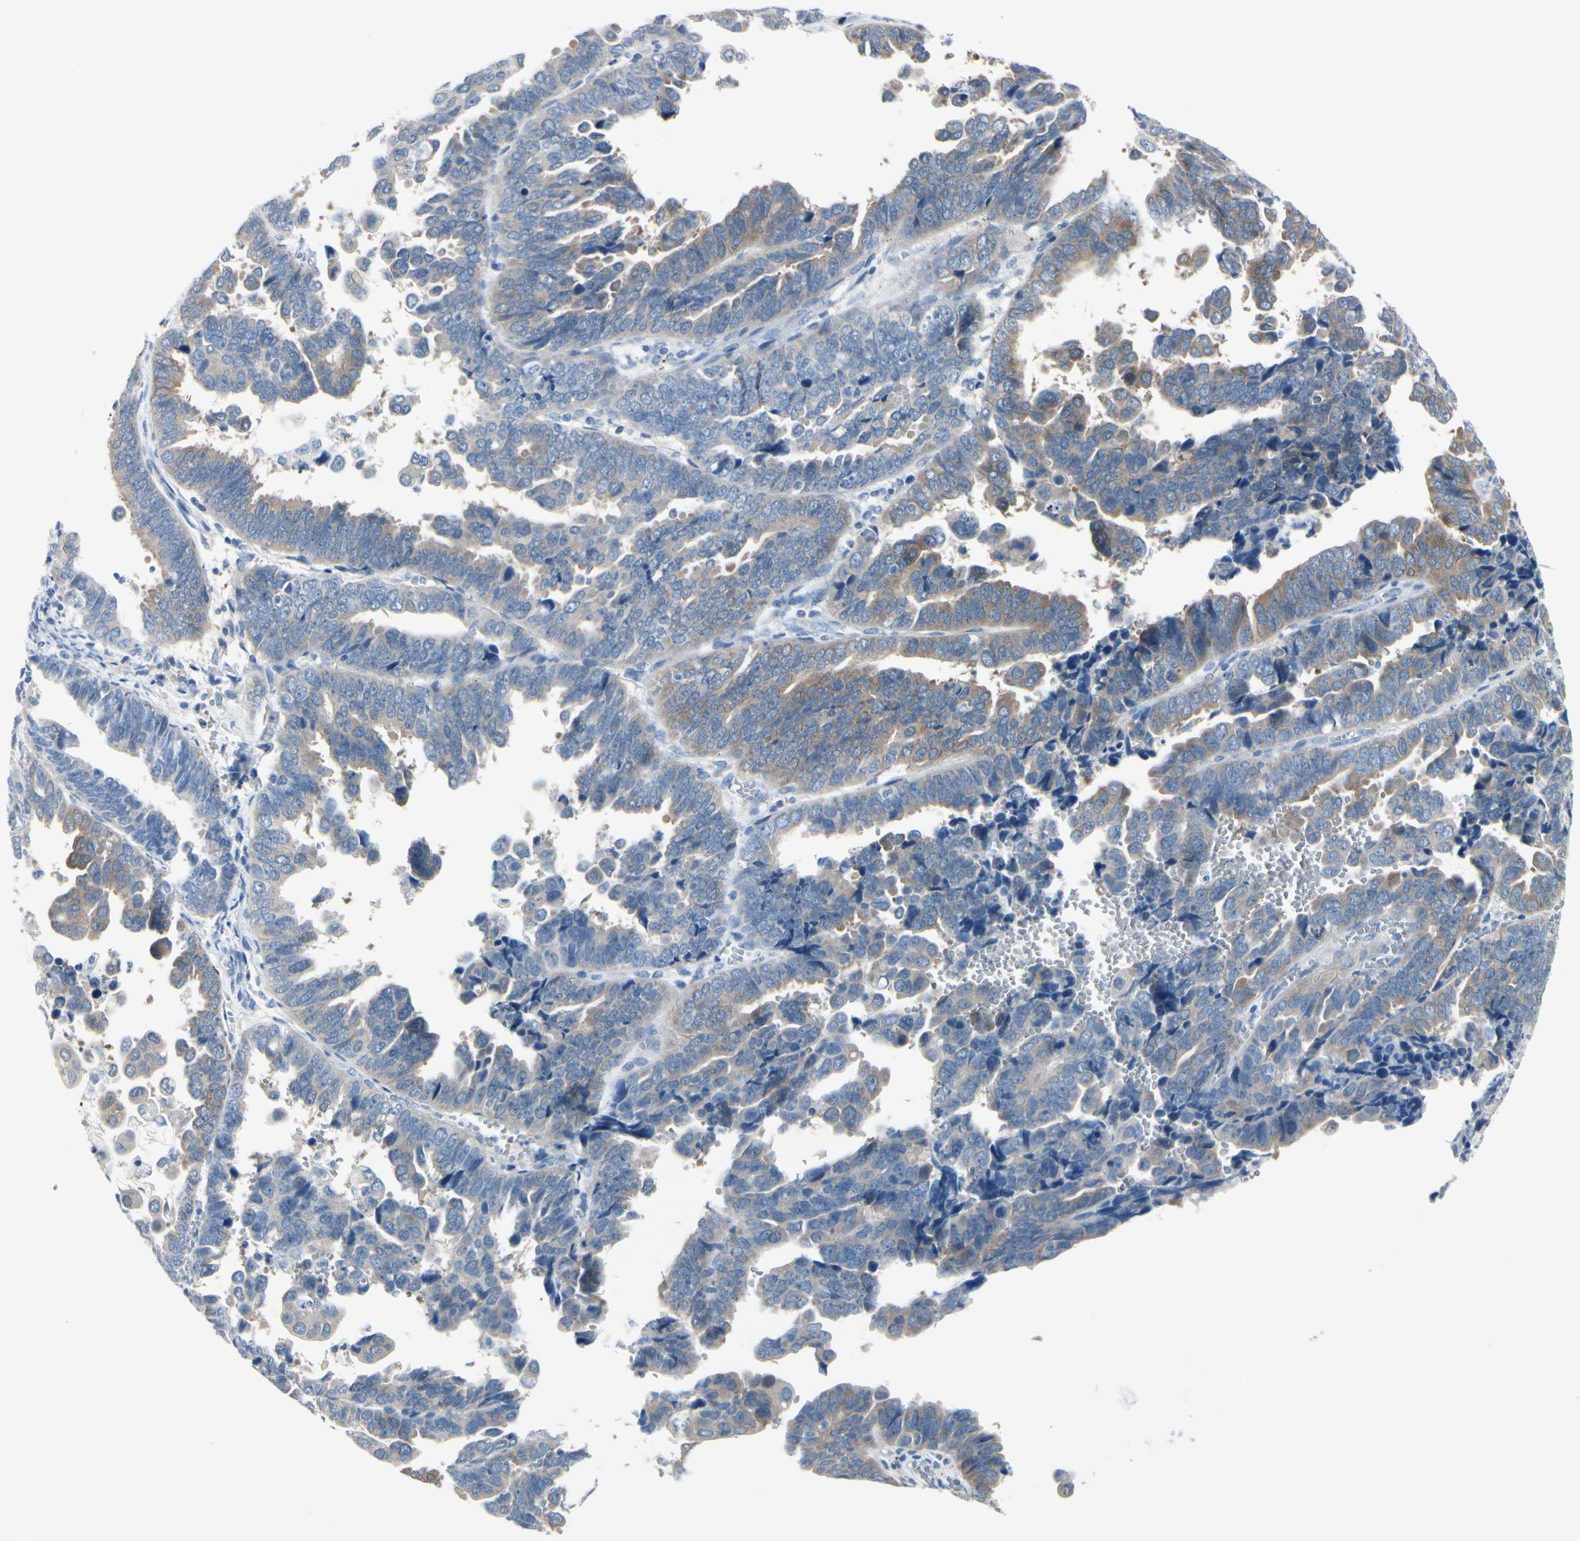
{"staining": {"intensity": "weak", "quantity": "<25%", "location": "cytoplasmic/membranous"}, "tissue": "endometrial cancer", "cell_type": "Tumor cells", "image_type": "cancer", "snomed": [{"axis": "morphology", "description": "Adenocarcinoma, NOS"}, {"axis": "topography", "description": "Endometrium"}], "caption": "The immunohistochemistry histopathology image has no significant expression in tumor cells of endometrial cancer (adenocarcinoma) tissue.", "gene": "PEBP1", "patient": {"sex": "female", "age": 75}}